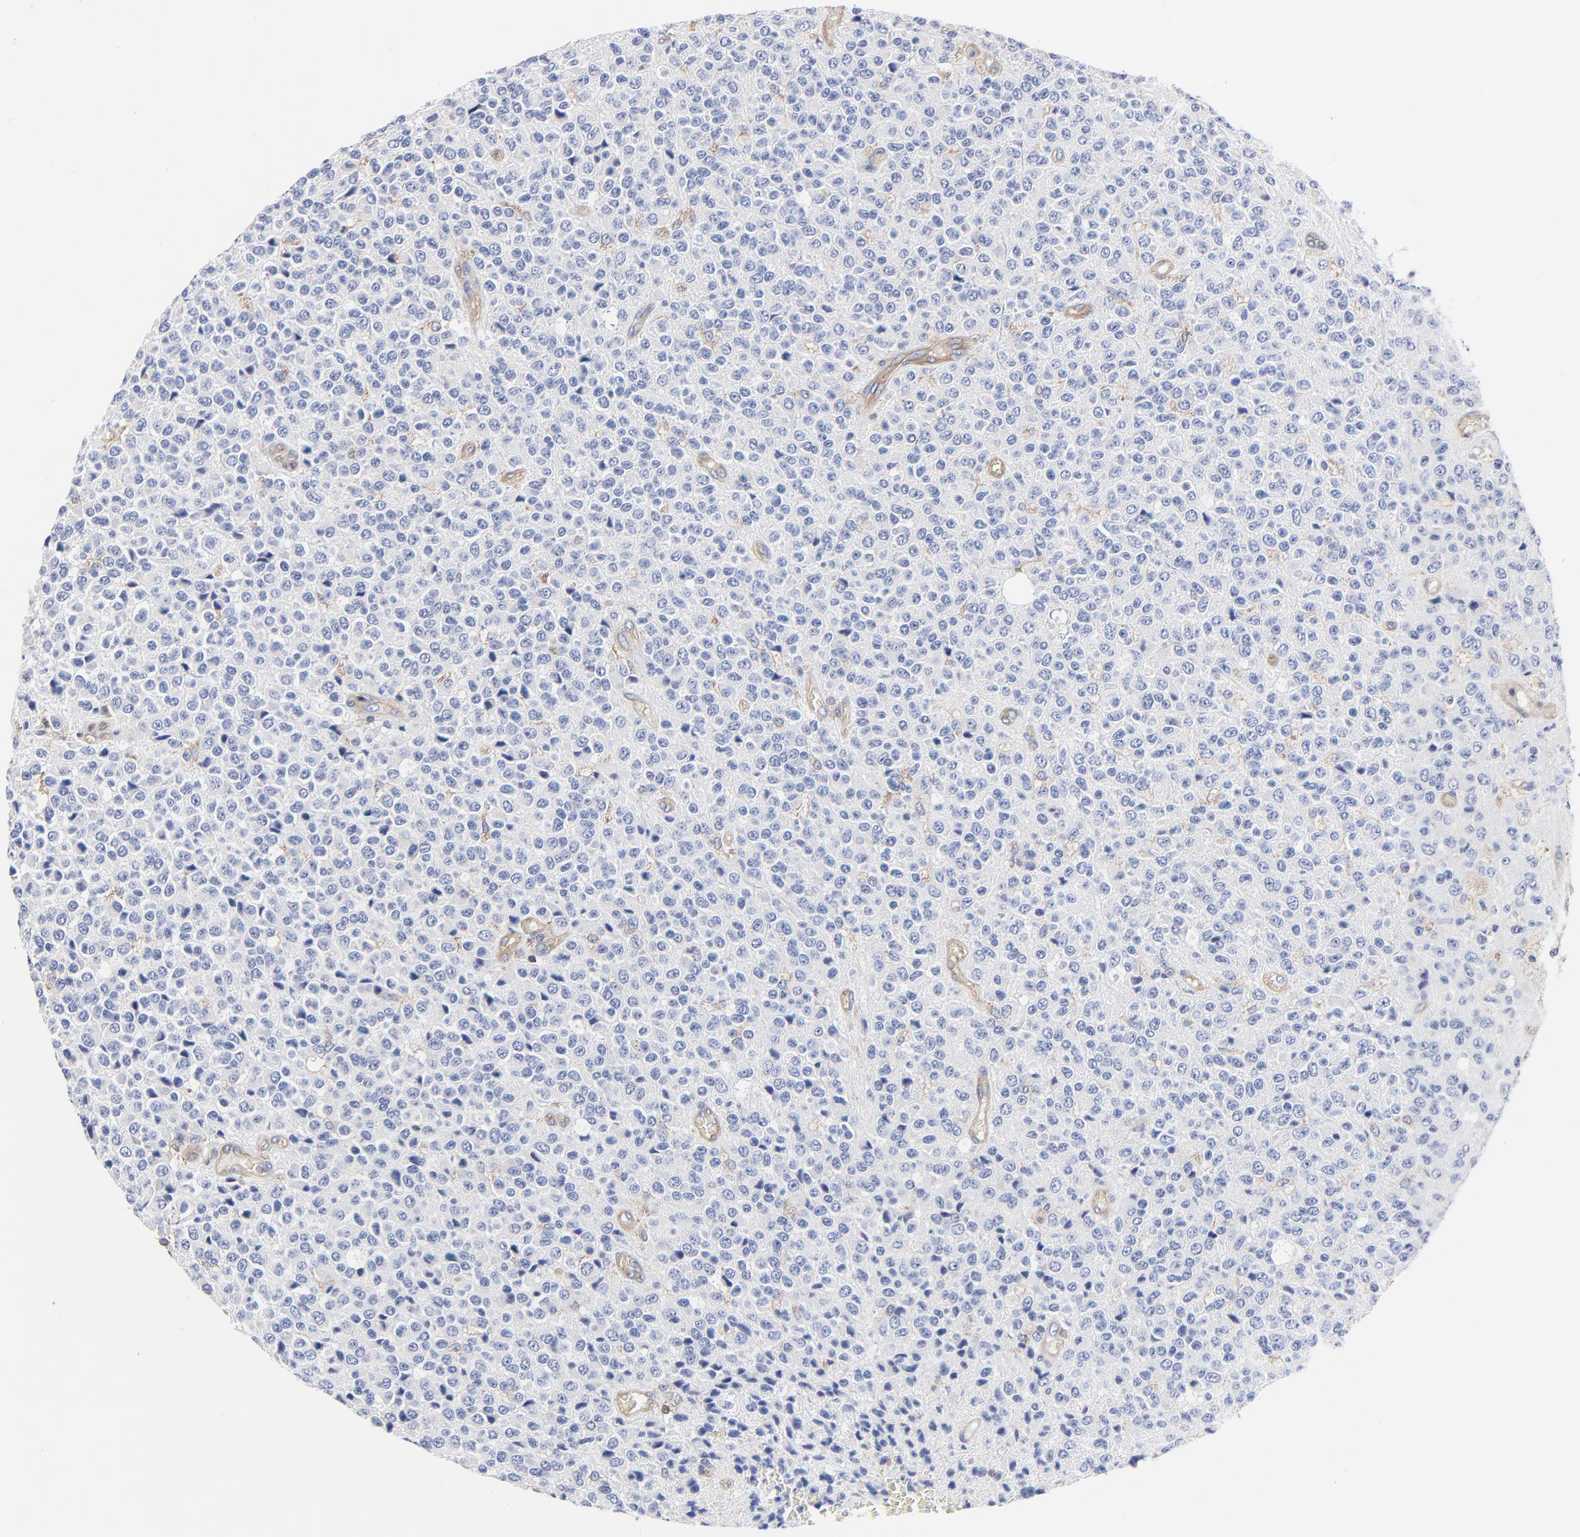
{"staining": {"intensity": "negative", "quantity": "none", "location": "none"}, "tissue": "glioma", "cell_type": "Tumor cells", "image_type": "cancer", "snomed": [{"axis": "morphology", "description": "Glioma, malignant, High grade"}, {"axis": "topography", "description": "pancreas cauda"}], "caption": "This is an immunohistochemistry (IHC) image of malignant glioma (high-grade). There is no positivity in tumor cells.", "gene": "CD2AP", "patient": {"sex": "male", "age": 60}}